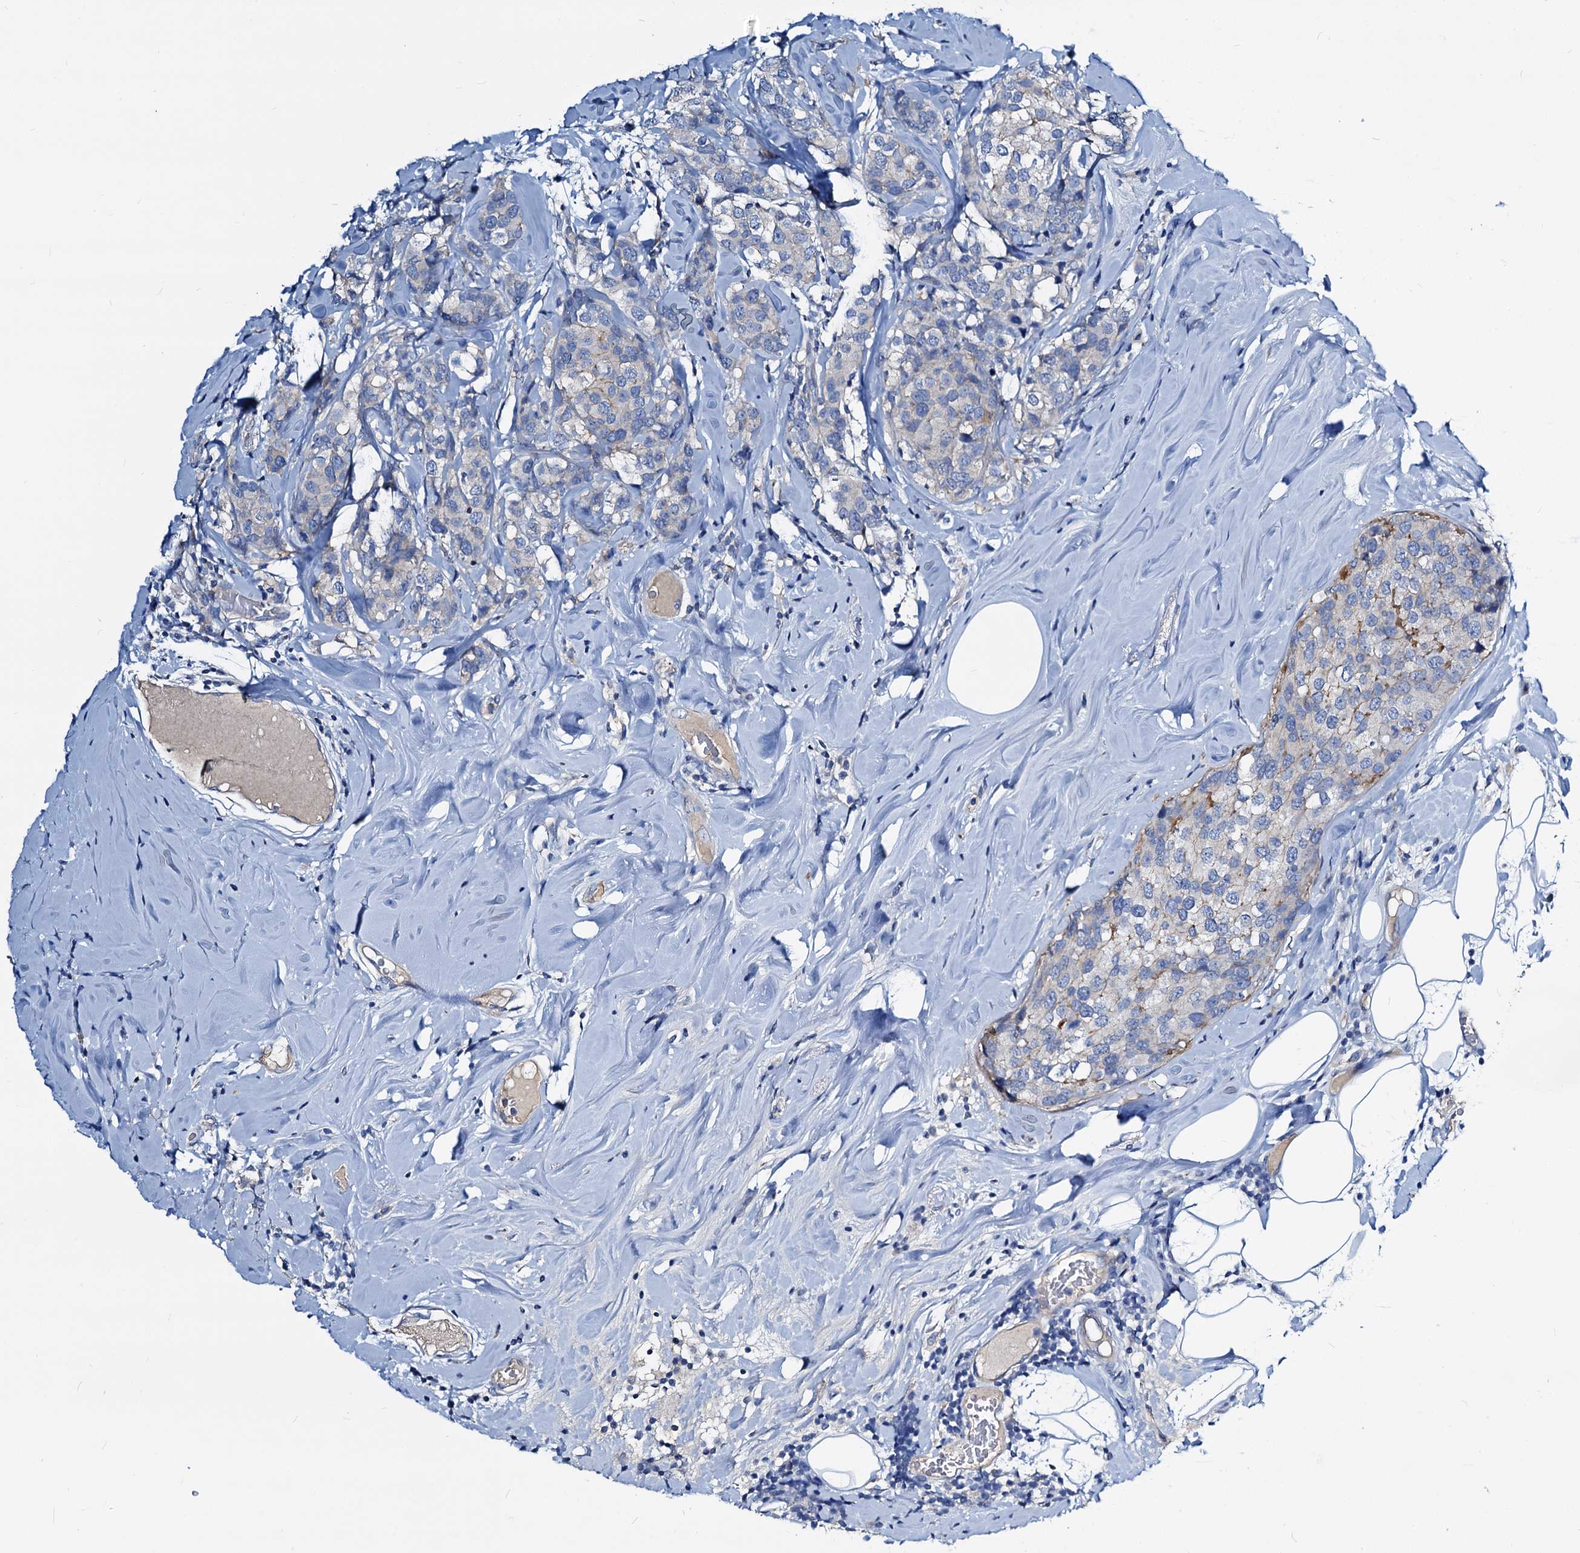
{"staining": {"intensity": "negative", "quantity": "none", "location": "none"}, "tissue": "breast cancer", "cell_type": "Tumor cells", "image_type": "cancer", "snomed": [{"axis": "morphology", "description": "Lobular carcinoma"}, {"axis": "topography", "description": "Breast"}], "caption": "Tumor cells are negative for brown protein staining in breast lobular carcinoma. (Stains: DAB immunohistochemistry with hematoxylin counter stain, Microscopy: brightfield microscopy at high magnification).", "gene": "DYDC2", "patient": {"sex": "female", "age": 59}}